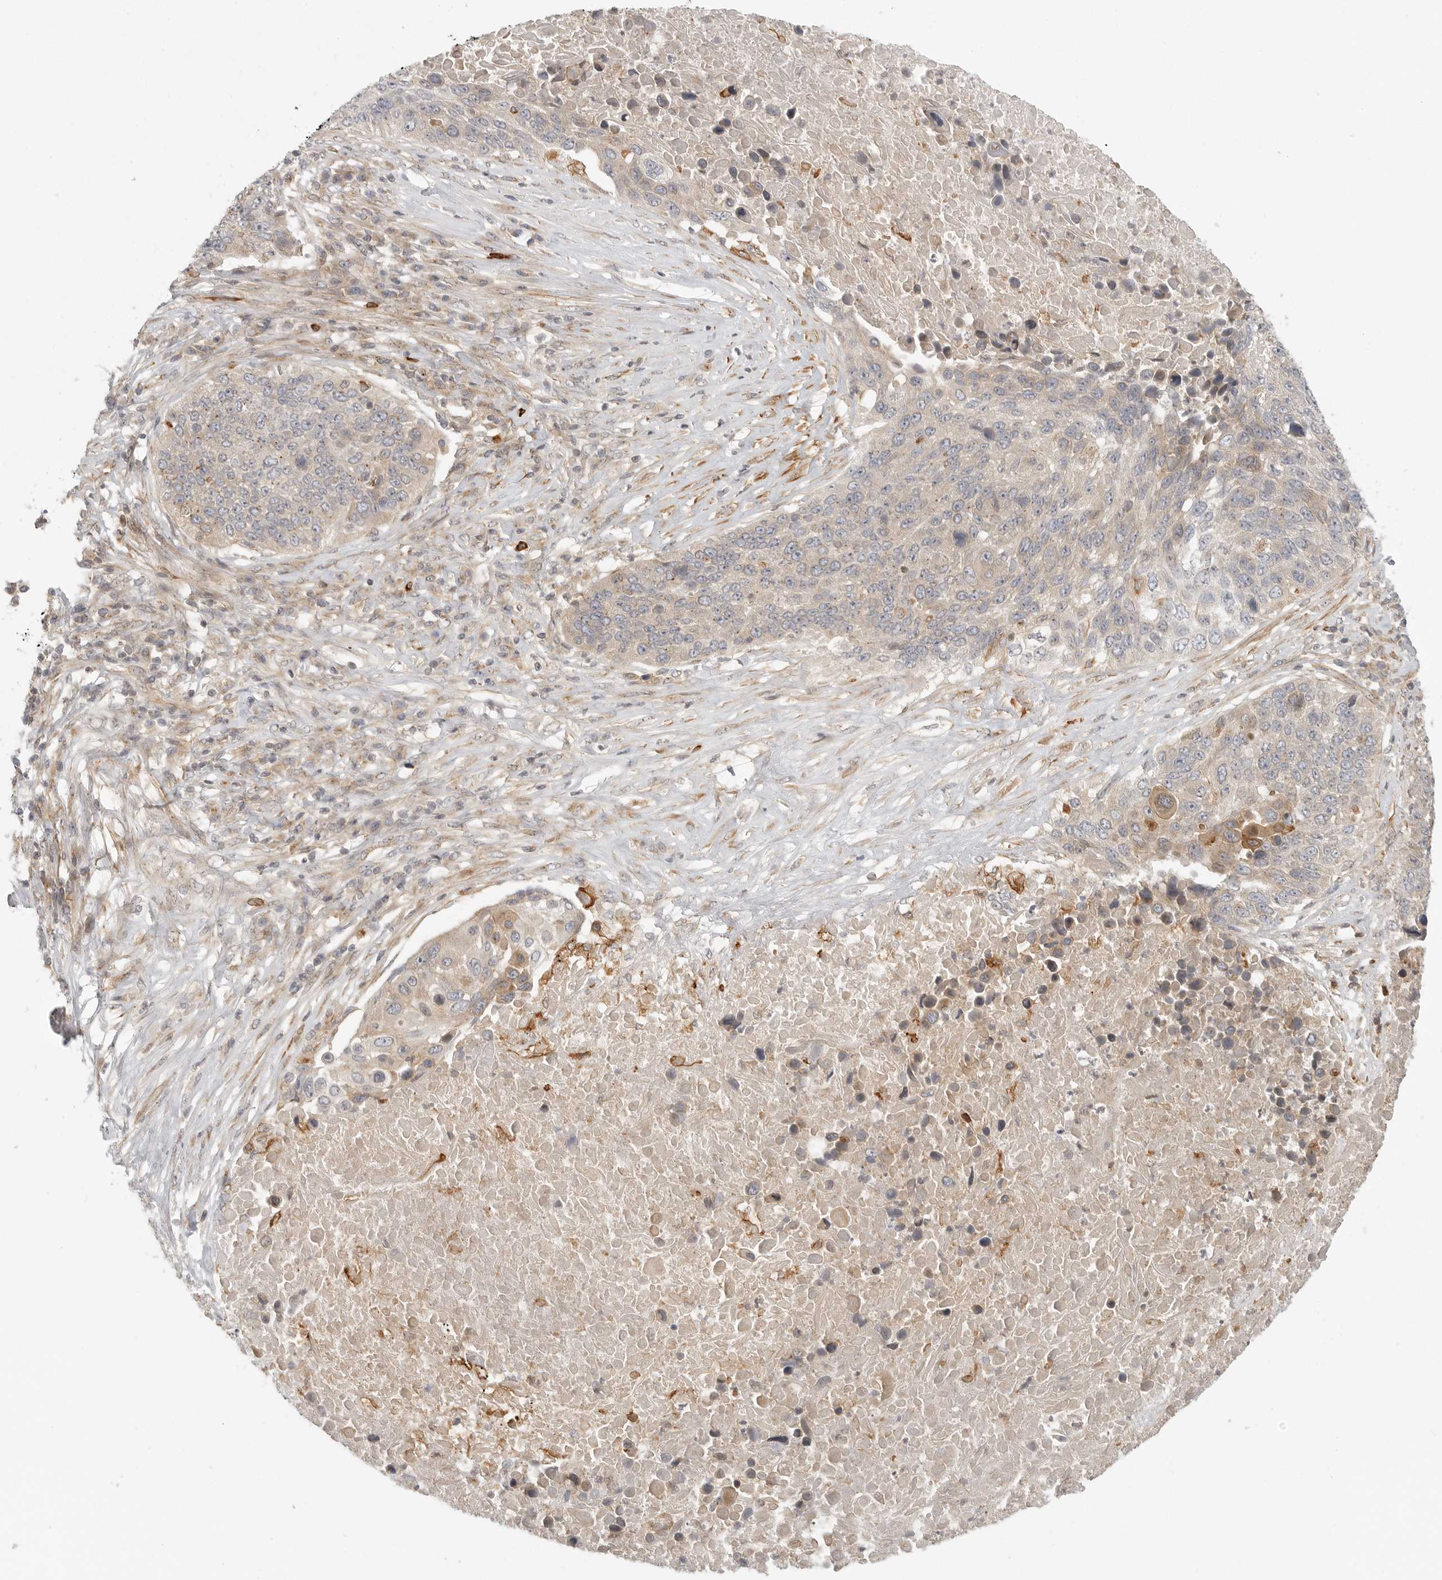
{"staining": {"intensity": "negative", "quantity": "none", "location": "none"}, "tissue": "lung cancer", "cell_type": "Tumor cells", "image_type": "cancer", "snomed": [{"axis": "morphology", "description": "Squamous cell carcinoma, NOS"}, {"axis": "topography", "description": "Lung"}], "caption": "Photomicrograph shows no significant protein positivity in tumor cells of lung cancer.", "gene": "CCPG1", "patient": {"sex": "male", "age": 66}}